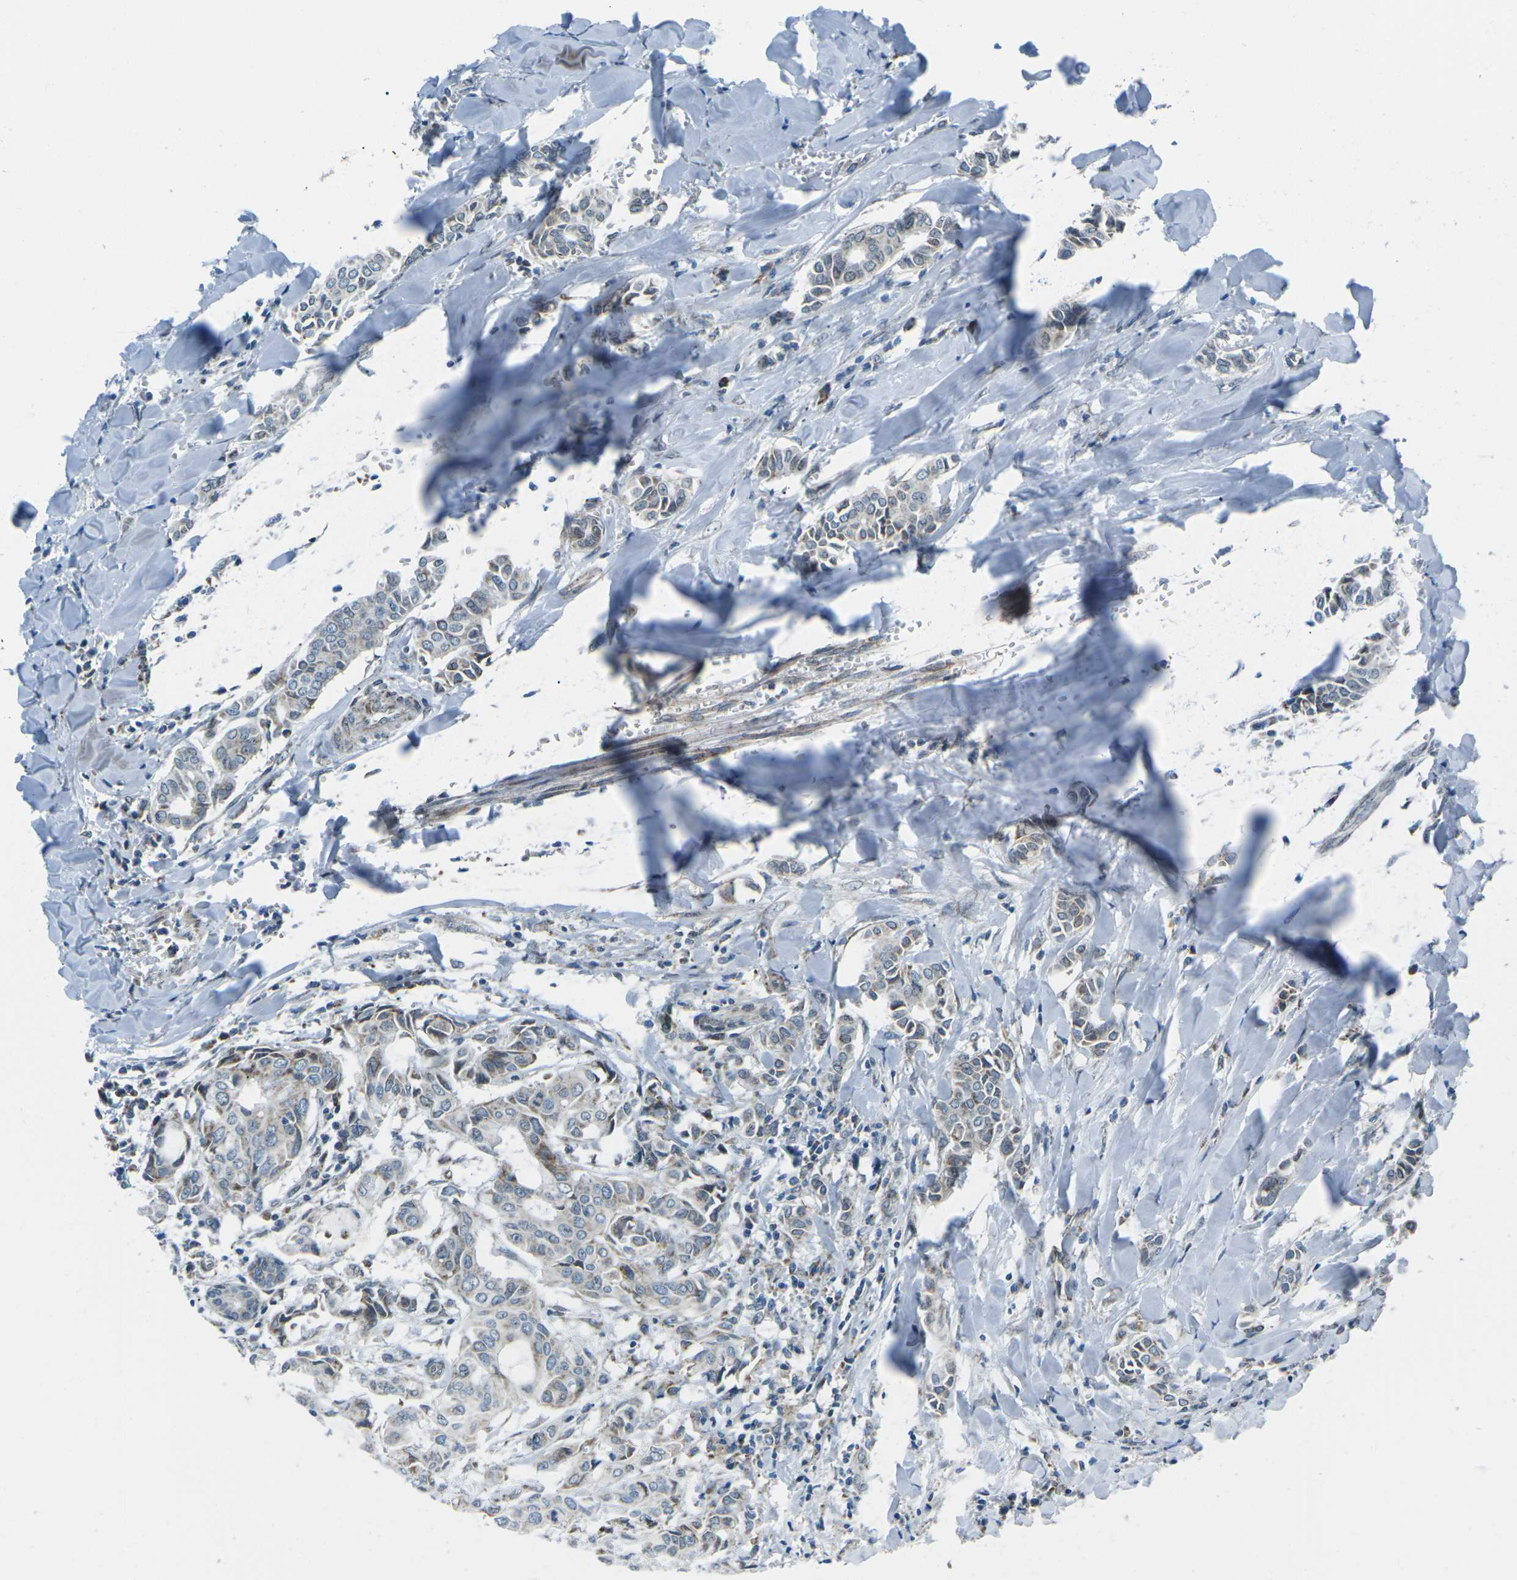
{"staining": {"intensity": "weak", "quantity": "<25%", "location": "cytoplasmic/membranous"}, "tissue": "head and neck cancer", "cell_type": "Tumor cells", "image_type": "cancer", "snomed": [{"axis": "morphology", "description": "Adenocarcinoma, NOS"}, {"axis": "topography", "description": "Salivary gland"}, {"axis": "topography", "description": "Head-Neck"}], "caption": "A high-resolution image shows IHC staining of adenocarcinoma (head and neck), which demonstrates no significant expression in tumor cells. Brightfield microscopy of IHC stained with DAB (3,3'-diaminobenzidine) (brown) and hematoxylin (blue), captured at high magnification.", "gene": "RFESD", "patient": {"sex": "female", "age": 59}}